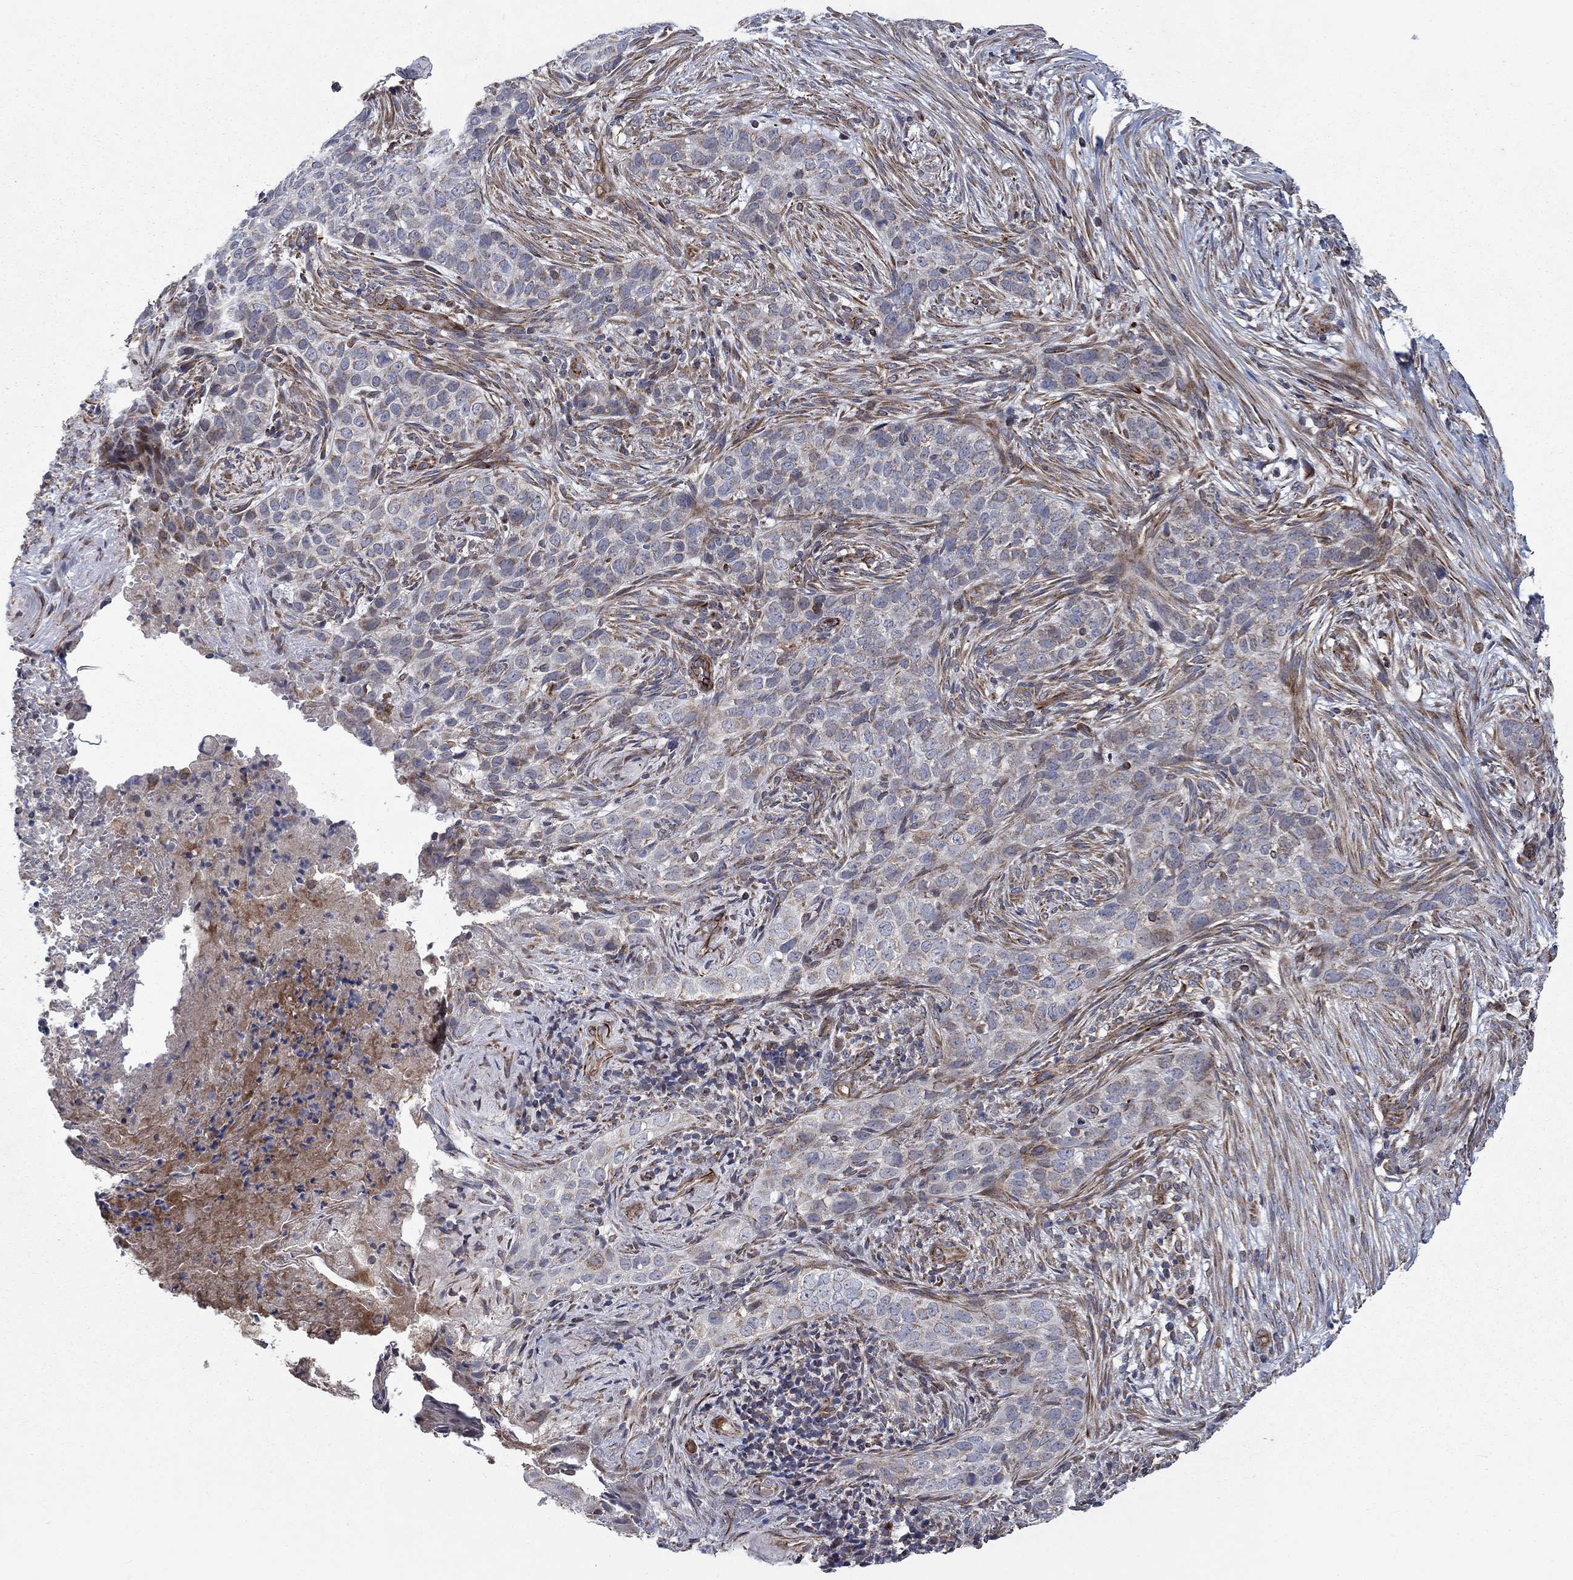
{"staining": {"intensity": "weak", "quantity": "<25%", "location": "cytoplasmic/membranous"}, "tissue": "skin cancer", "cell_type": "Tumor cells", "image_type": "cancer", "snomed": [{"axis": "morphology", "description": "Squamous cell carcinoma, NOS"}, {"axis": "topography", "description": "Skin"}], "caption": "Immunohistochemical staining of squamous cell carcinoma (skin) demonstrates no significant staining in tumor cells.", "gene": "NDUFC1", "patient": {"sex": "male", "age": 88}}